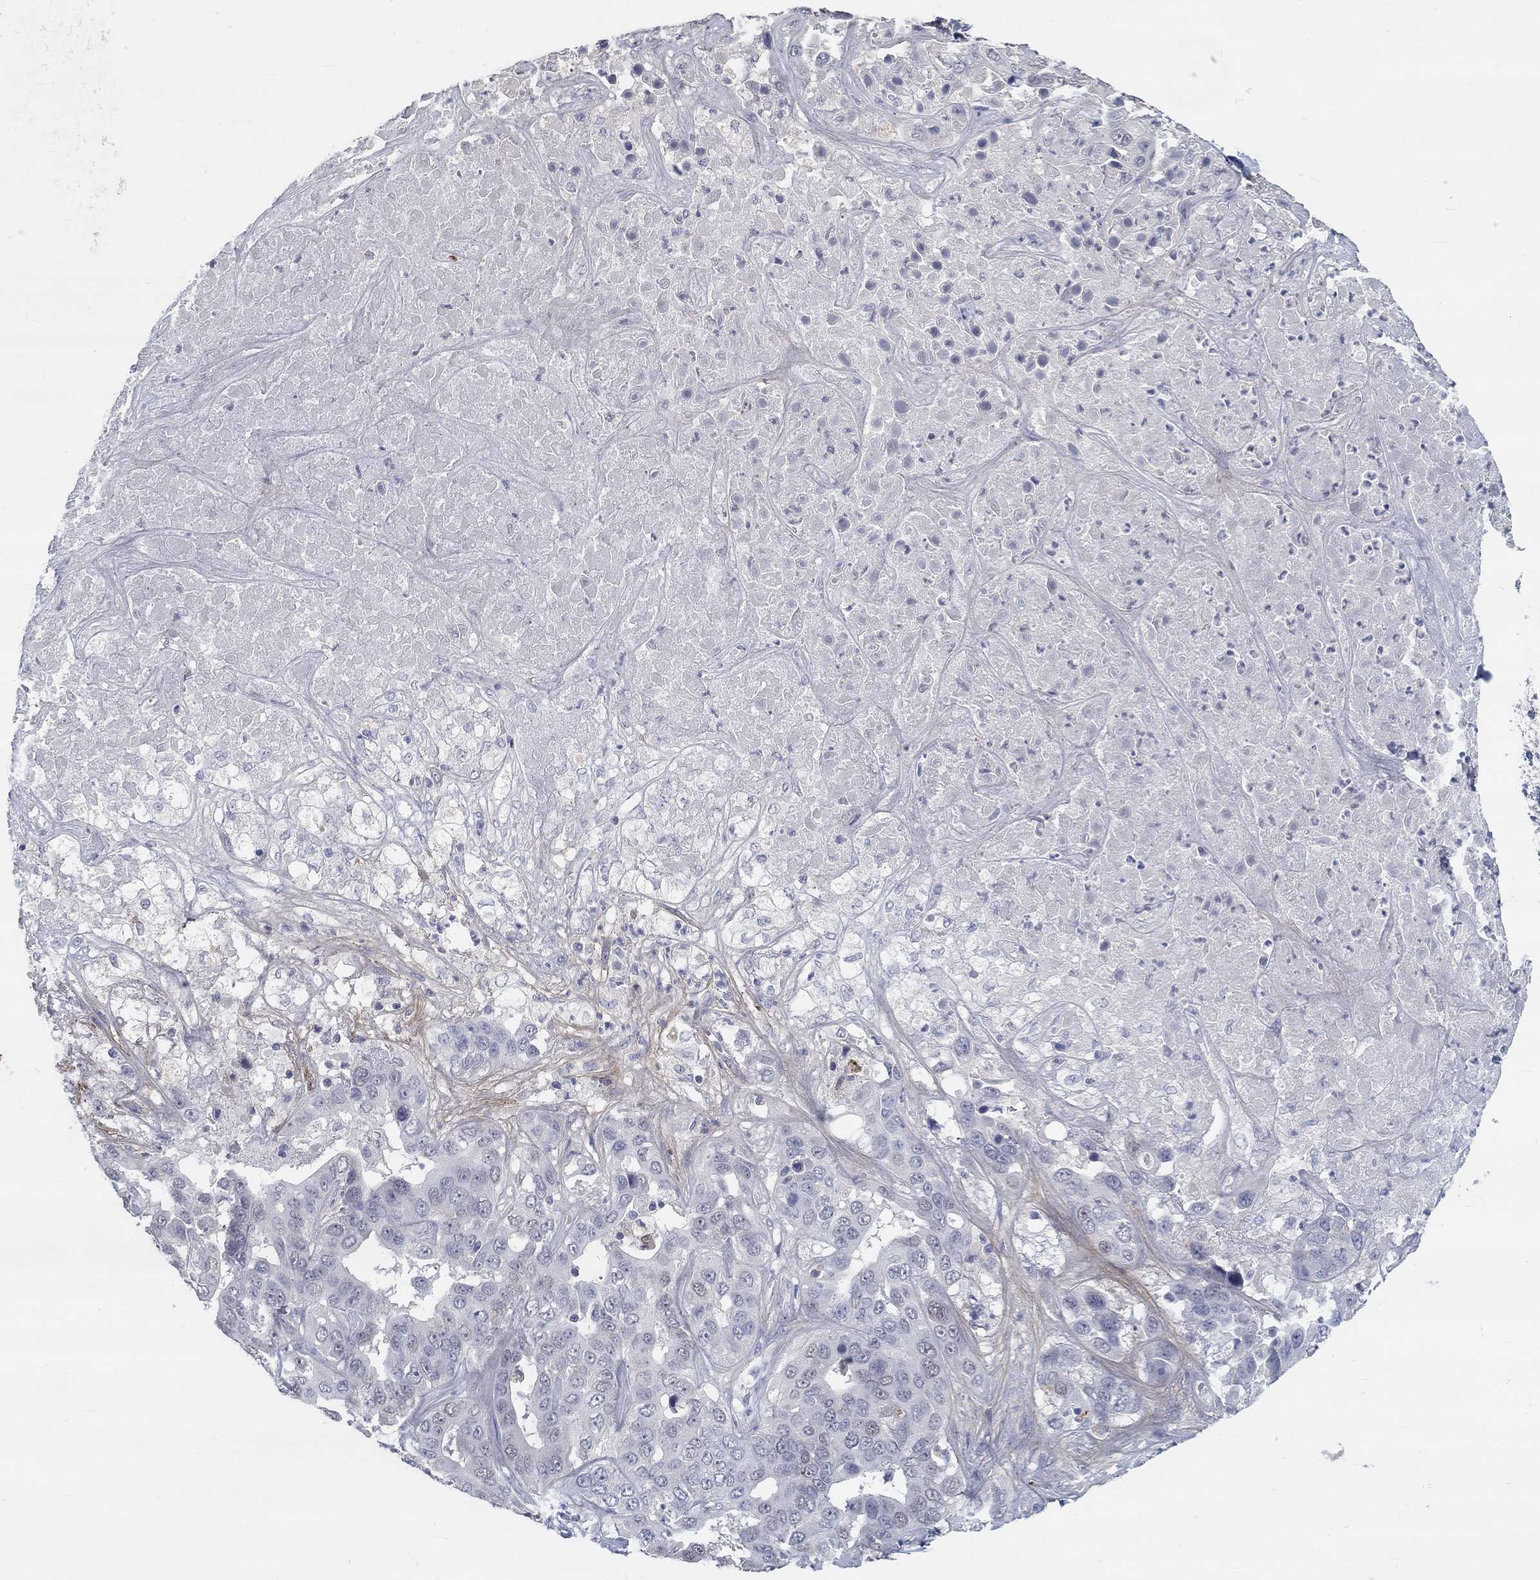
{"staining": {"intensity": "negative", "quantity": "none", "location": "none"}, "tissue": "liver cancer", "cell_type": "Tumor cells", "image_type": "cancer", "snomed": [{"axis": "morphology", "description": "Cholangiocarcinoma"}, {"axis": "topography", "description": "Liver"}], "caption": "Immunohistochemistry (IHC) of liver cholangiocarcinoma exhibits no positivity in tumor cells.", "gene": "FGF2", "patient": {"sex": "female", "age": 52}}